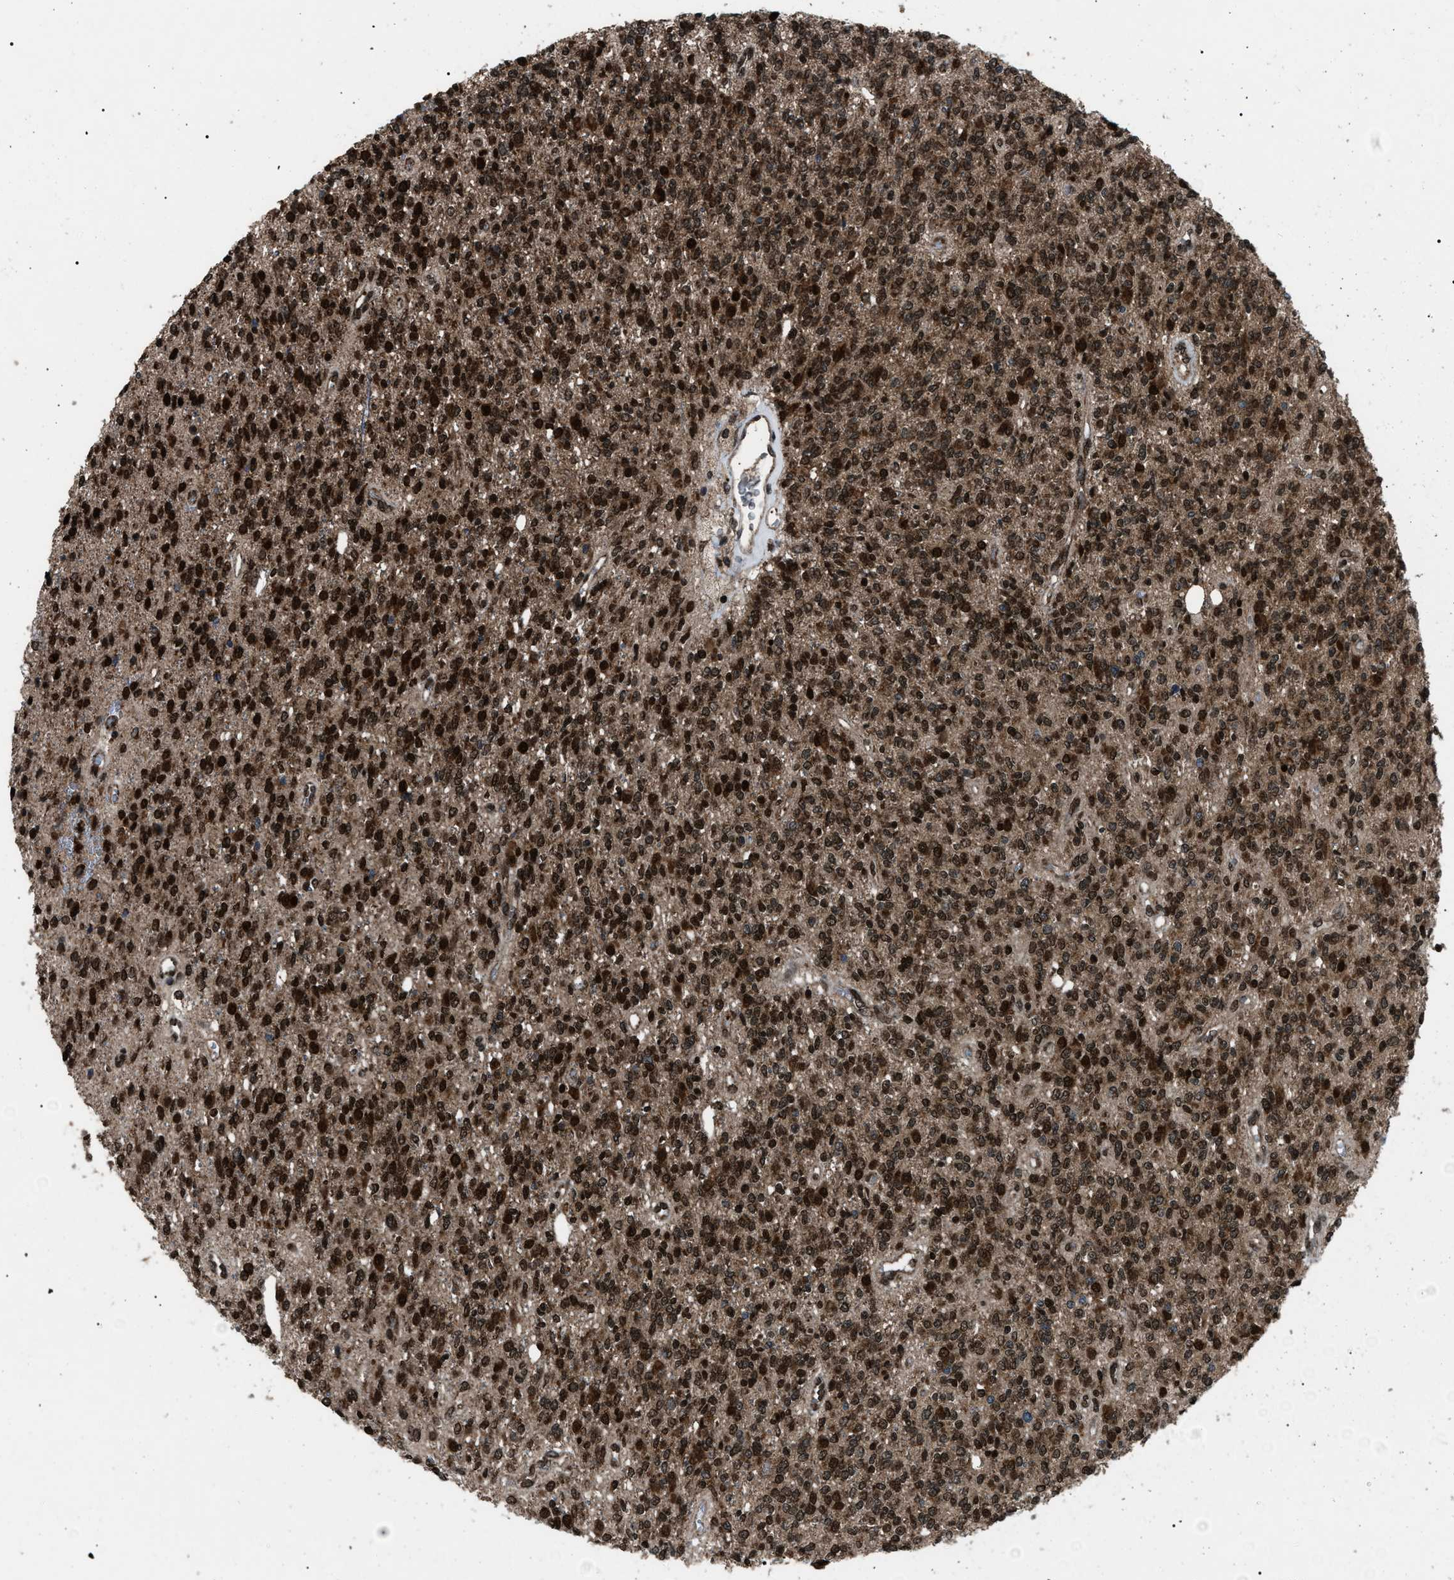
{"staining": {"intensity": "strong", "quantity": ">75%", "location": "nuclear"}, "tissue": "glioma", "cell_type": "Tumor cells", "image_type": "cancer", "snomed": [{"axis": "morphology", "description": "Glioma, malignant, High grade"}, {"axis": "topography", "description": "Brain"}], "caption": "An immunohistochemistry micrograph of tumor tissue is shown. Protein staining in brown shows strong nuclear positivity in malignant glioma (high-grade) within tumor cells.", "gene": "ZFAND2A", "patient": {"sex": "male", "age": 34}}